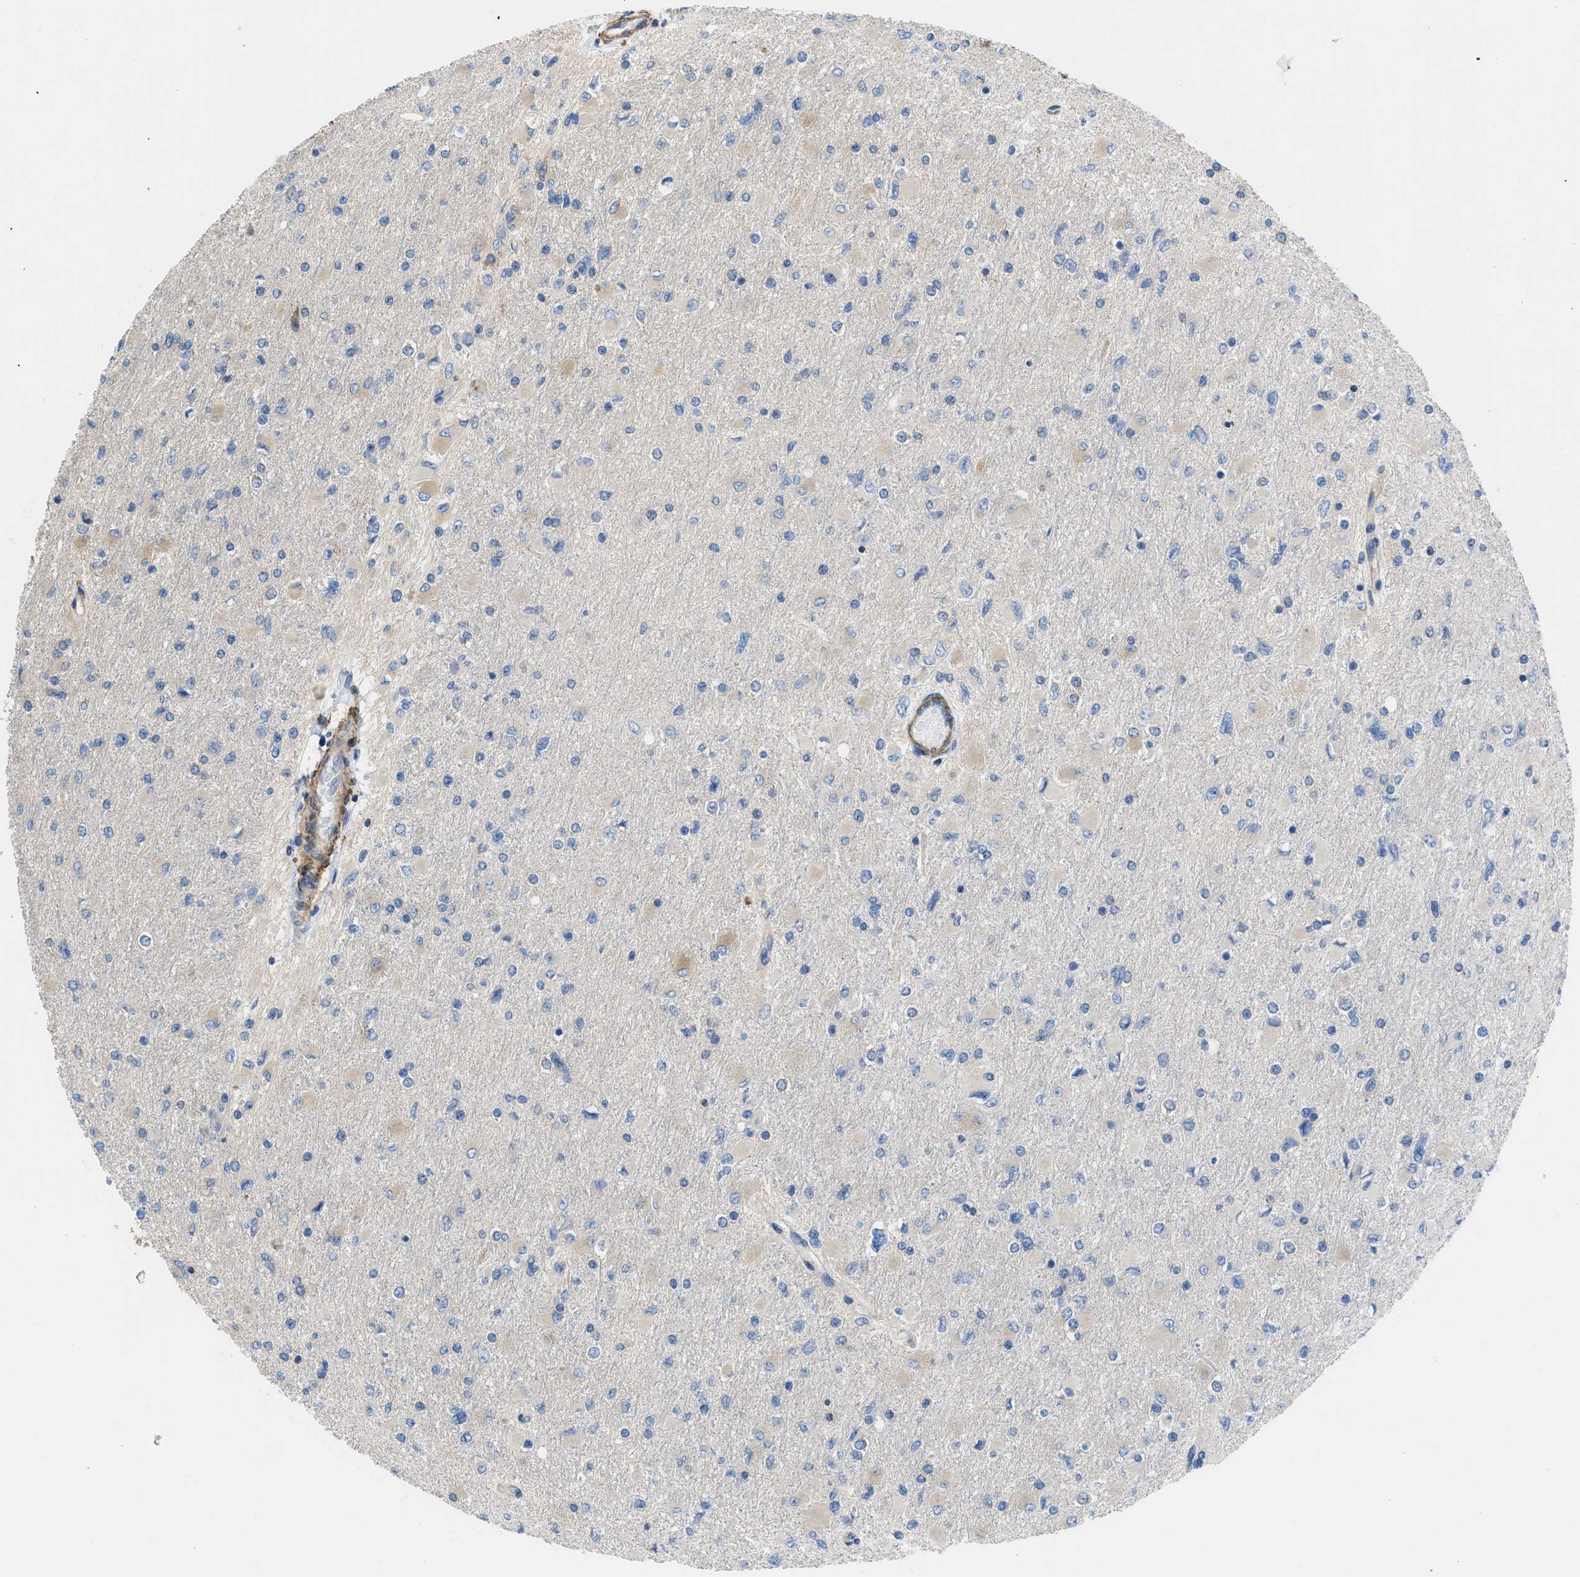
{"staining": {"intensity": "weak", "quantity": "<25%", "location": "cytoplasmic/membranous"}, "tissue": "glioma", "cell_type": "Tumor cells", "image_type": "cancer", "snomed": [{"axis": "morphology", "description": "Glioma, malignant, High grade"}, {"axis": "topography", "description": "Cerebral cortex"}], "caption": "Human glioma stained for a protein using immunohistochemistry (IHC) exhibits no expression in tumor cells.", "gene": "CHKB", "patient": {"sex": "female", "age": 36}}